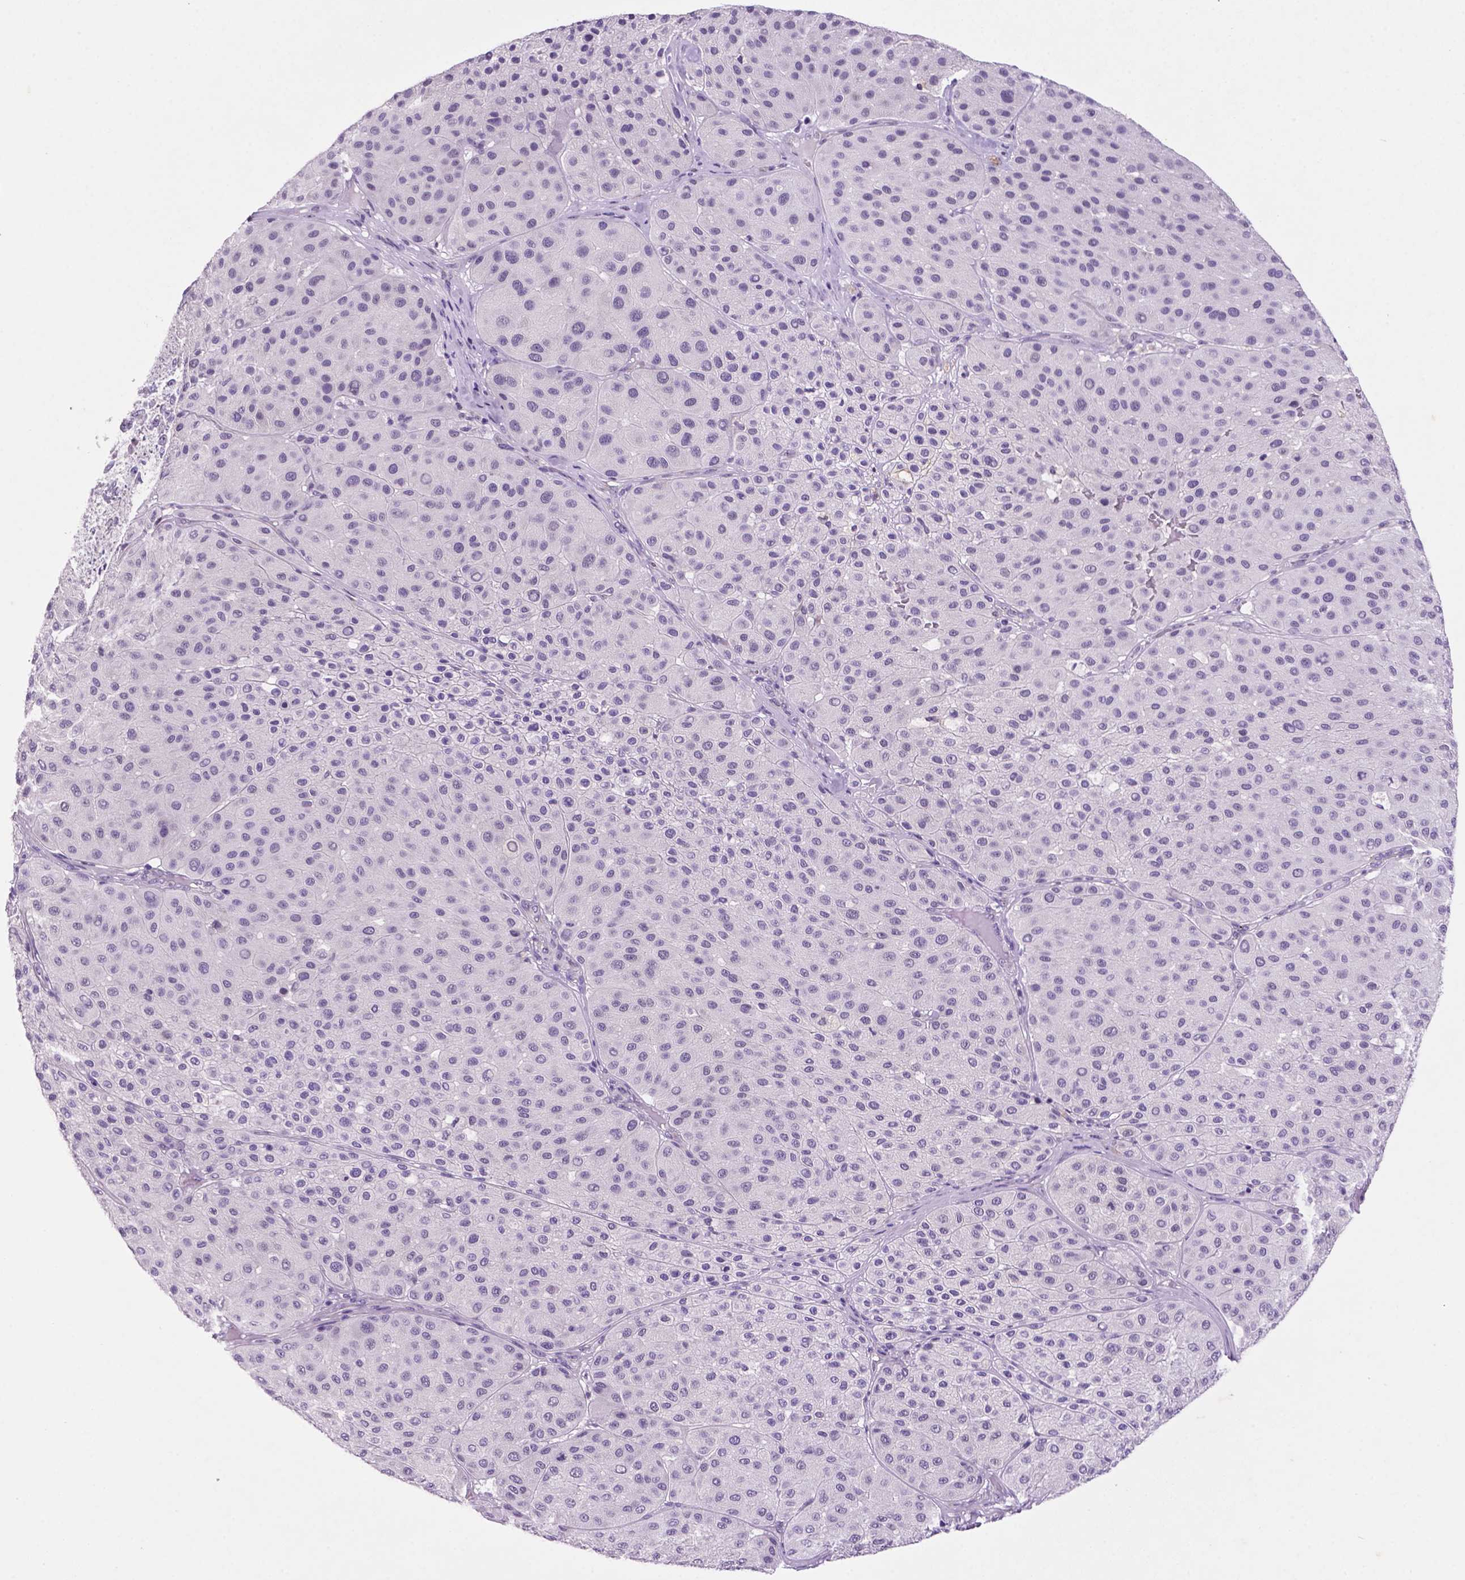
{"staining": {"intensity": "negative", "quantity": "none", "location": "none"}, "tissue": "melanoma", "cell_type": "Tumor cells", "image_type": "cancer", "snomed": [{"axis": "morphology", "description": "Malignant melanoma, Metastatic site"}, {"axis": "topography", "description": "Smooth muscle"}], "caption": "High power microscopy photomicrograph of an IHC histopathology image of malignant melanoma (metastatic site), revealing no significant staining in tumor cells.", "gene": "C18orf21", "patient": {"sex": "male", "age": 41}}